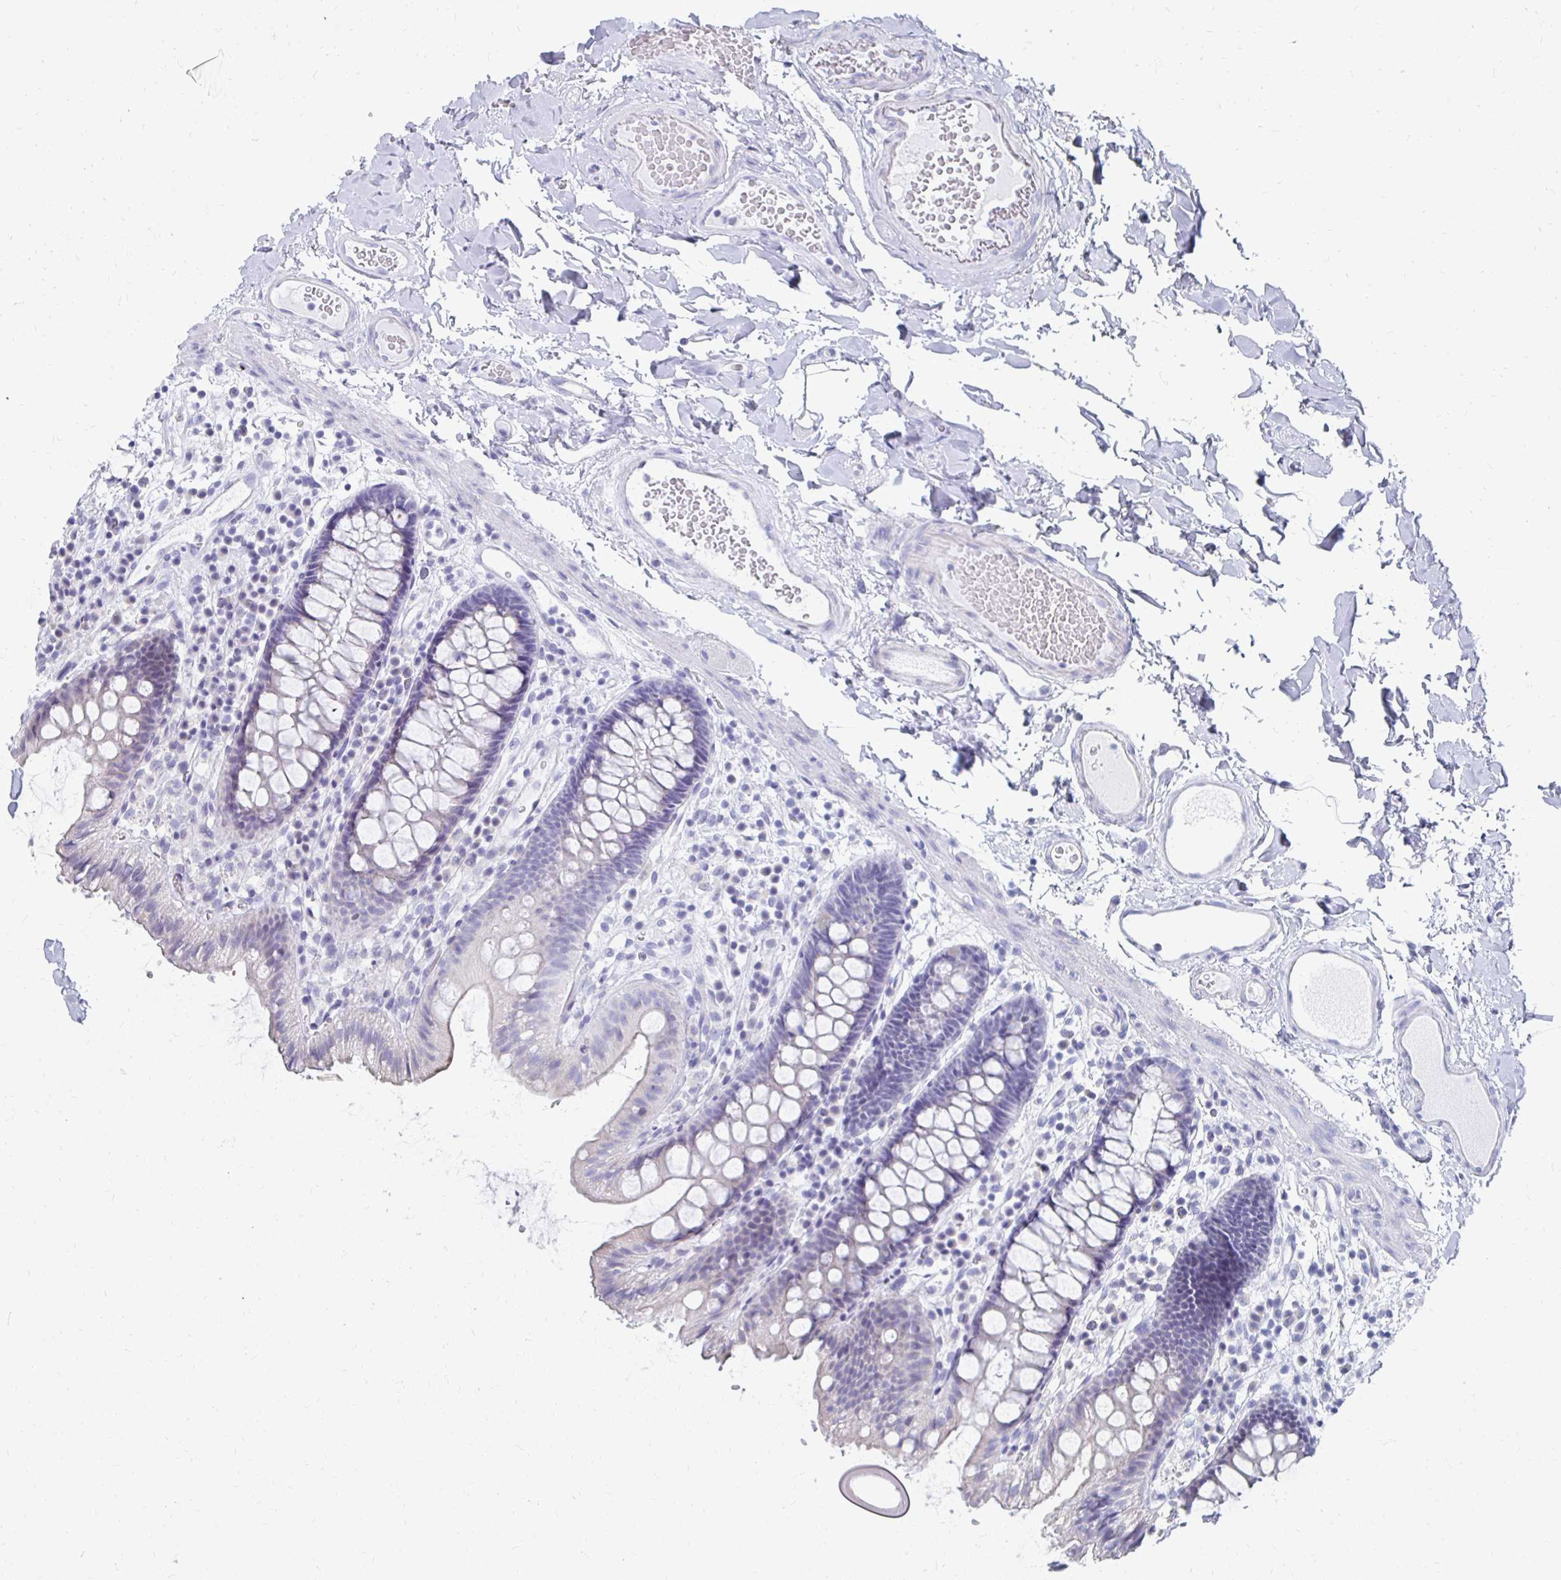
{"staining": {"intensity": "negative", "quantity": "none", "location": "none"}, "tissue": "colon", "cell_type": "Endothelial cells", "image_type": "normal", "snomed": [{"axis": "morphology", "description": "Normal tissue, NOS"}, {"axis": "topography", "description": "Colon"}], "caption": "DAB immunohistochemical staining of benign human colon exhibits no significant staining in endothelial cells.", "gene": "SYCP3", "patient": {"sex": "male", "age": 84}}